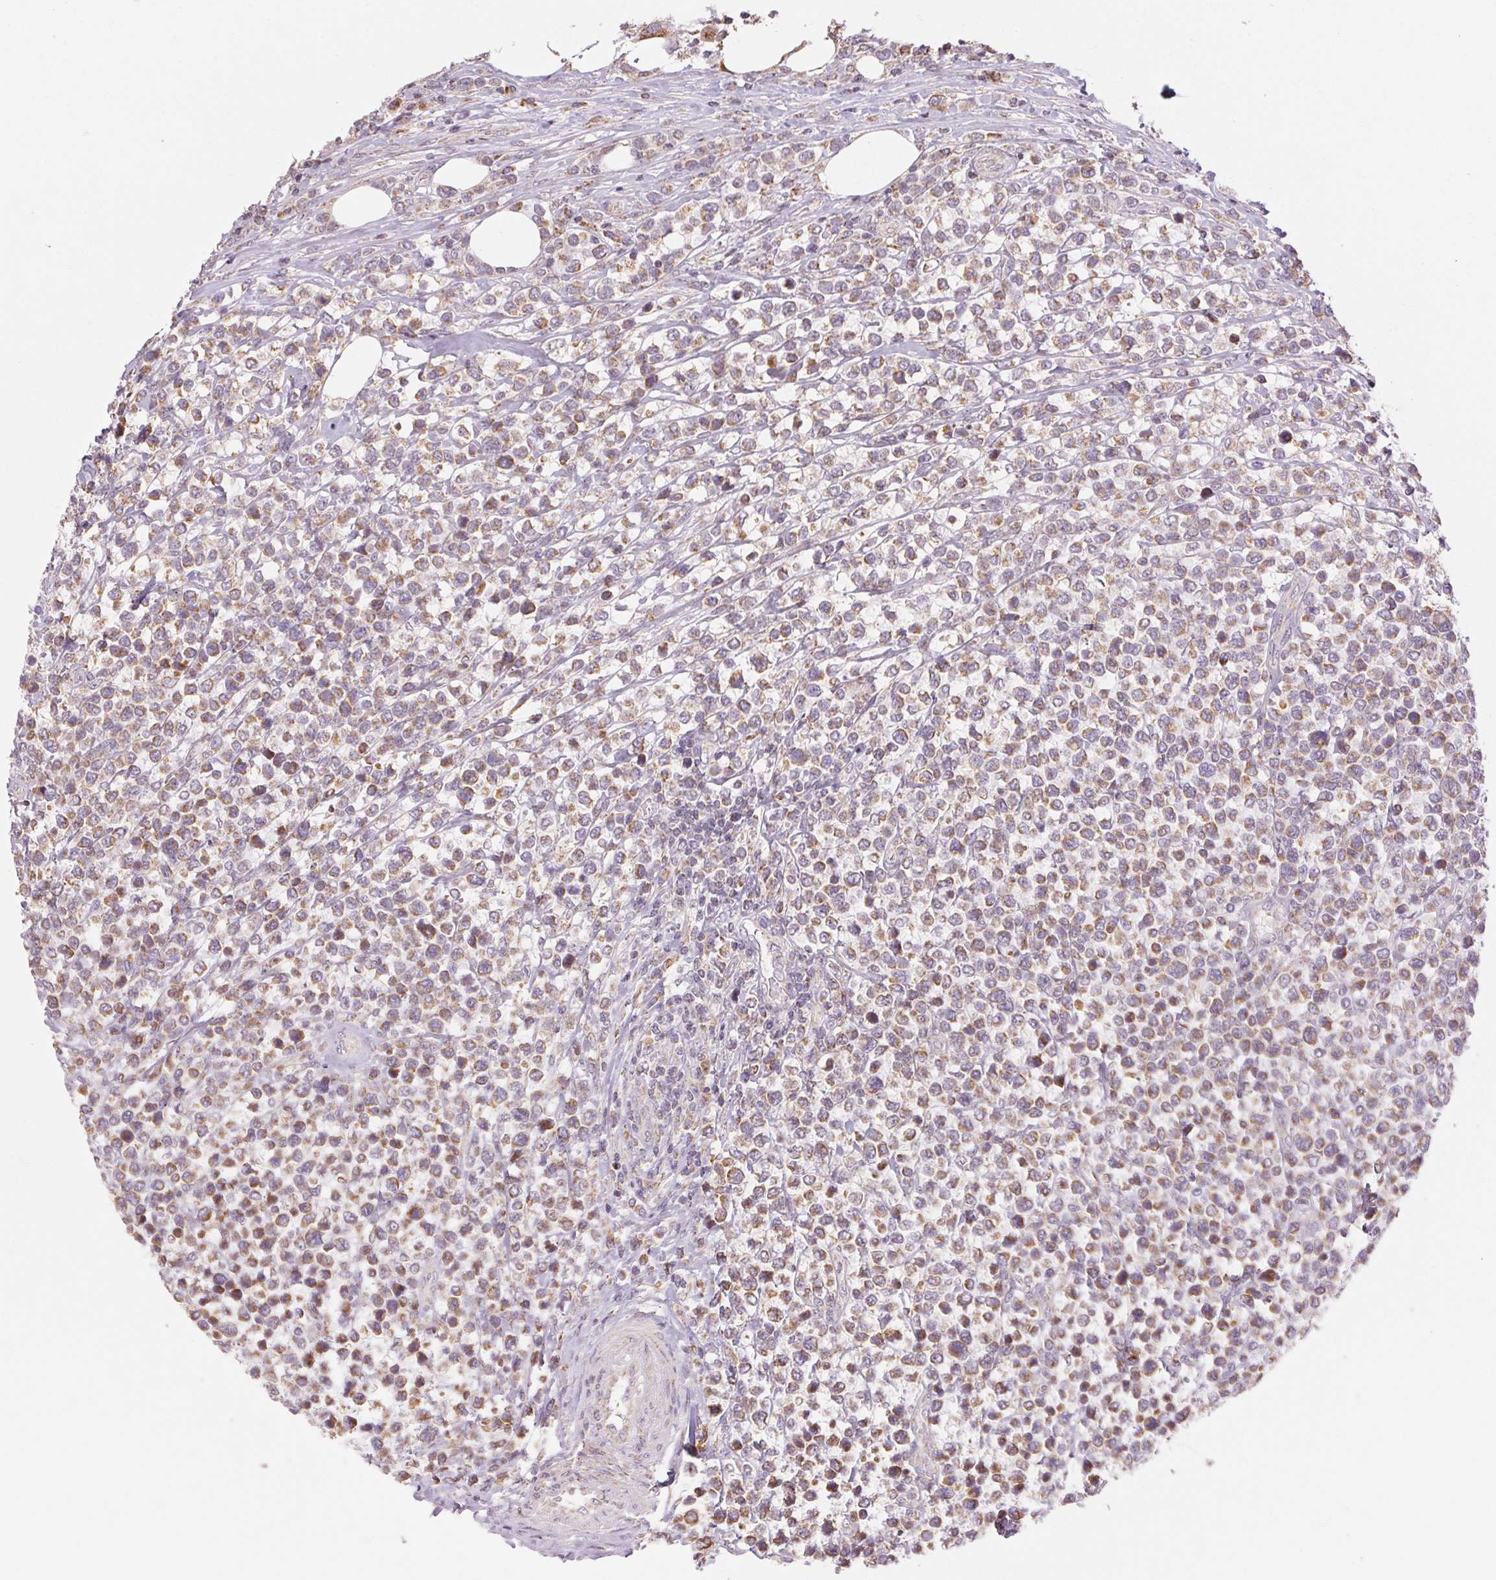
{"staining": {"intensity": "weak", "quantity": ">75%", "location": "cytoplasmic/membranous"}, "tissue": "lymphoma", "cell_type": "Tumor cells", "image_type": "cancer", "snomed": [{"axis": "morphology", "description": "Malignant lymphoma, non-Hodgkin's type, High grade"}, {"axis": "topography", "description": "Soft tissue"}], "caption": "High-grade malignant lymphoma, non-Hodgkin's type stained with a brown dye reveals weak cytoplasmic/membranous positive staining in about >75% of tumor cells.", "gene": "CLASP1", "patient": {"sex": "female", "age": 56}}